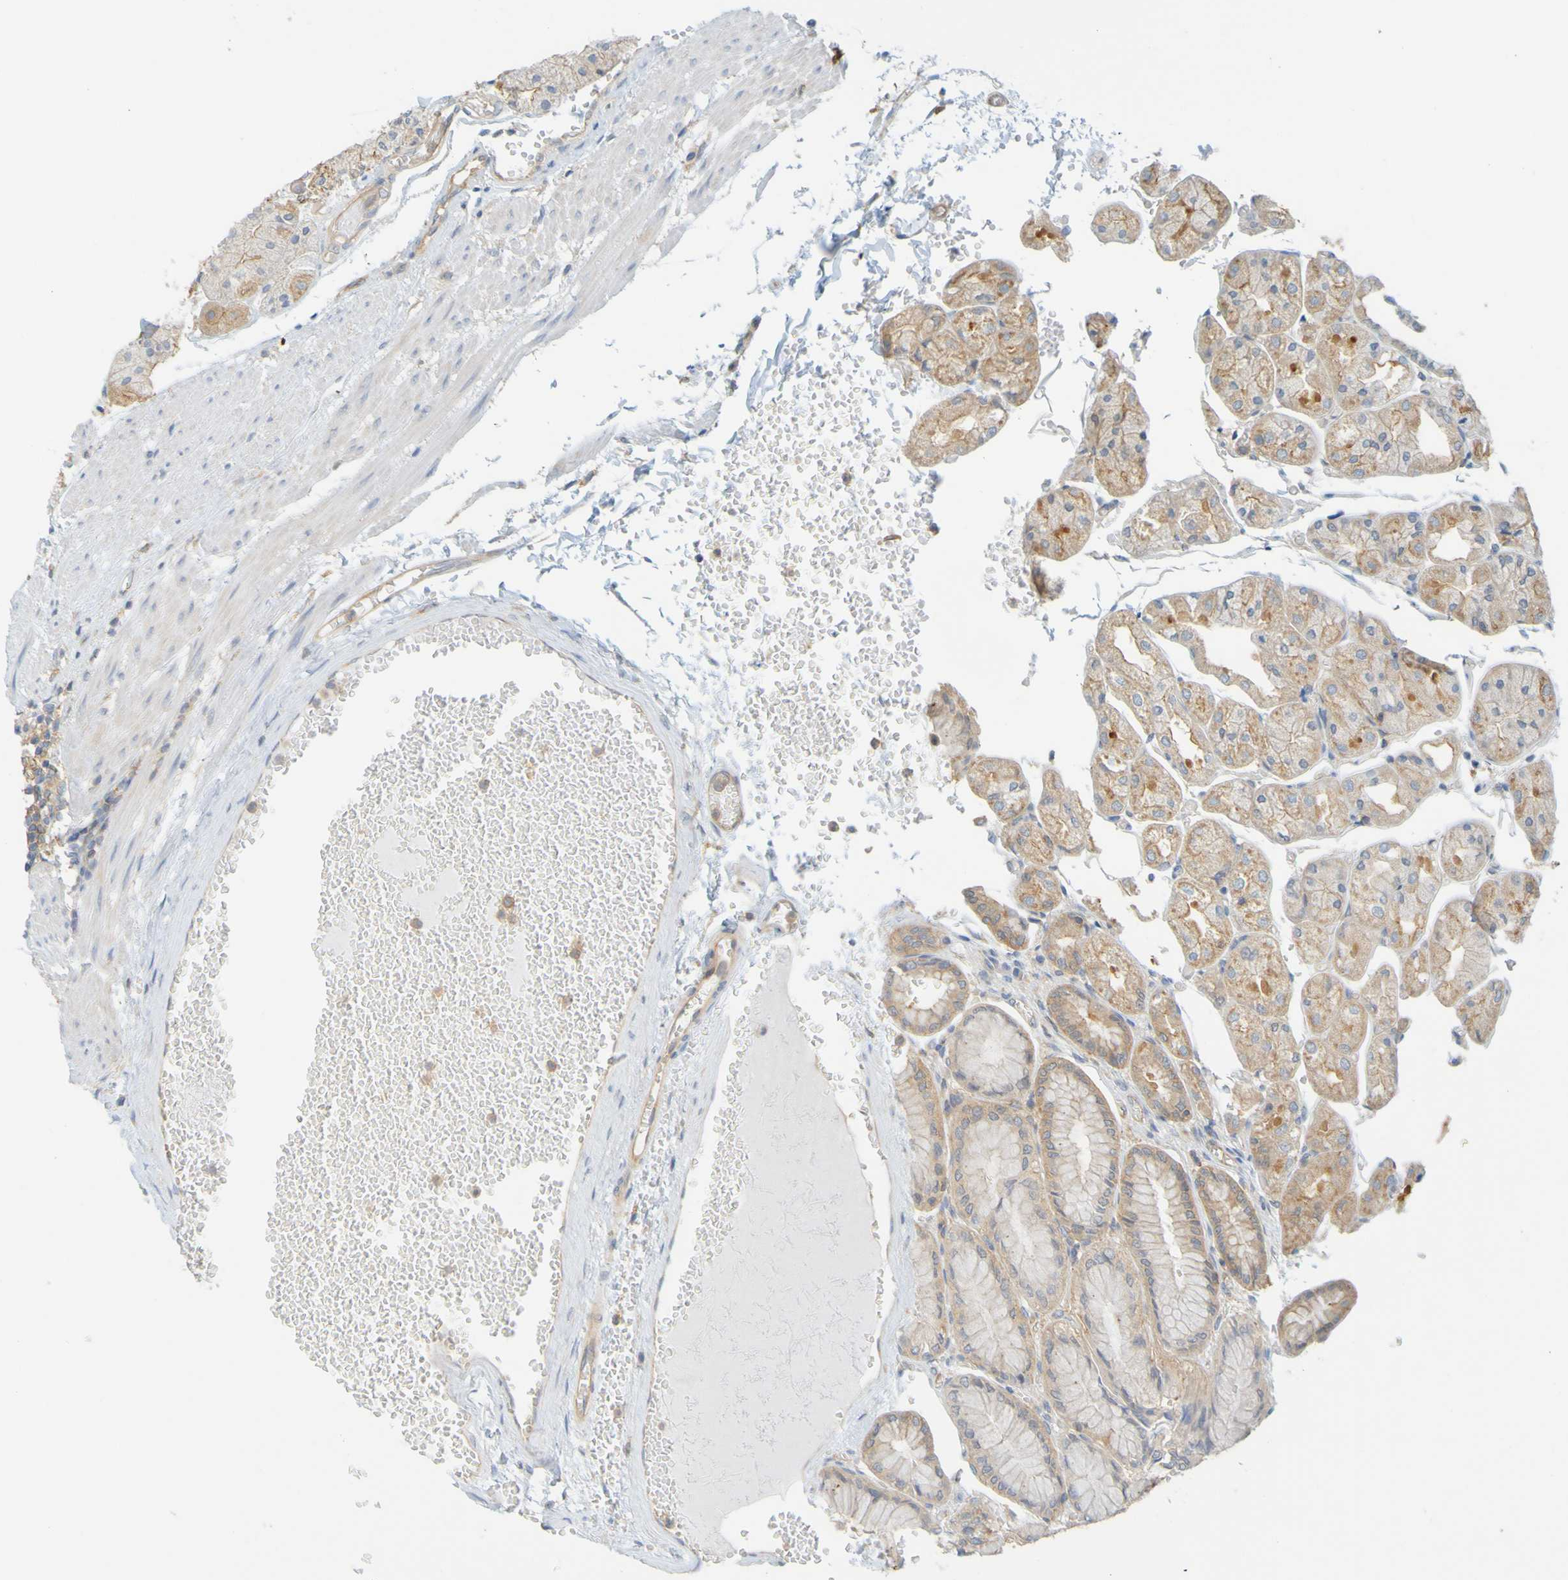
{"staining": {"intensity": "moderate", "quantity": ">75%", "location": "cytoplasmic/membranous"}, "tissue": "stomach", "cell_type": "Glandular cells", "image_type": "normal", "snomed": [{"axis": "morphology", "description": "Normal tissue, NOS"}, {"axis": "topography", "description": "Stomach, upper"}], "caption": "Unremarkable stomach was stained to show a protein in brown. There is medium levels of moderate cytoplasmic/membranous expression in about >75% of glandular cells. (Stains: DAB (3,3'-diaminobenzidine) in brown, nuclei in blue, Microscopy: brightfield microscopy at high magnification).", "gene": "APPL1", "patient": {"sex": "male", "age": 72}}